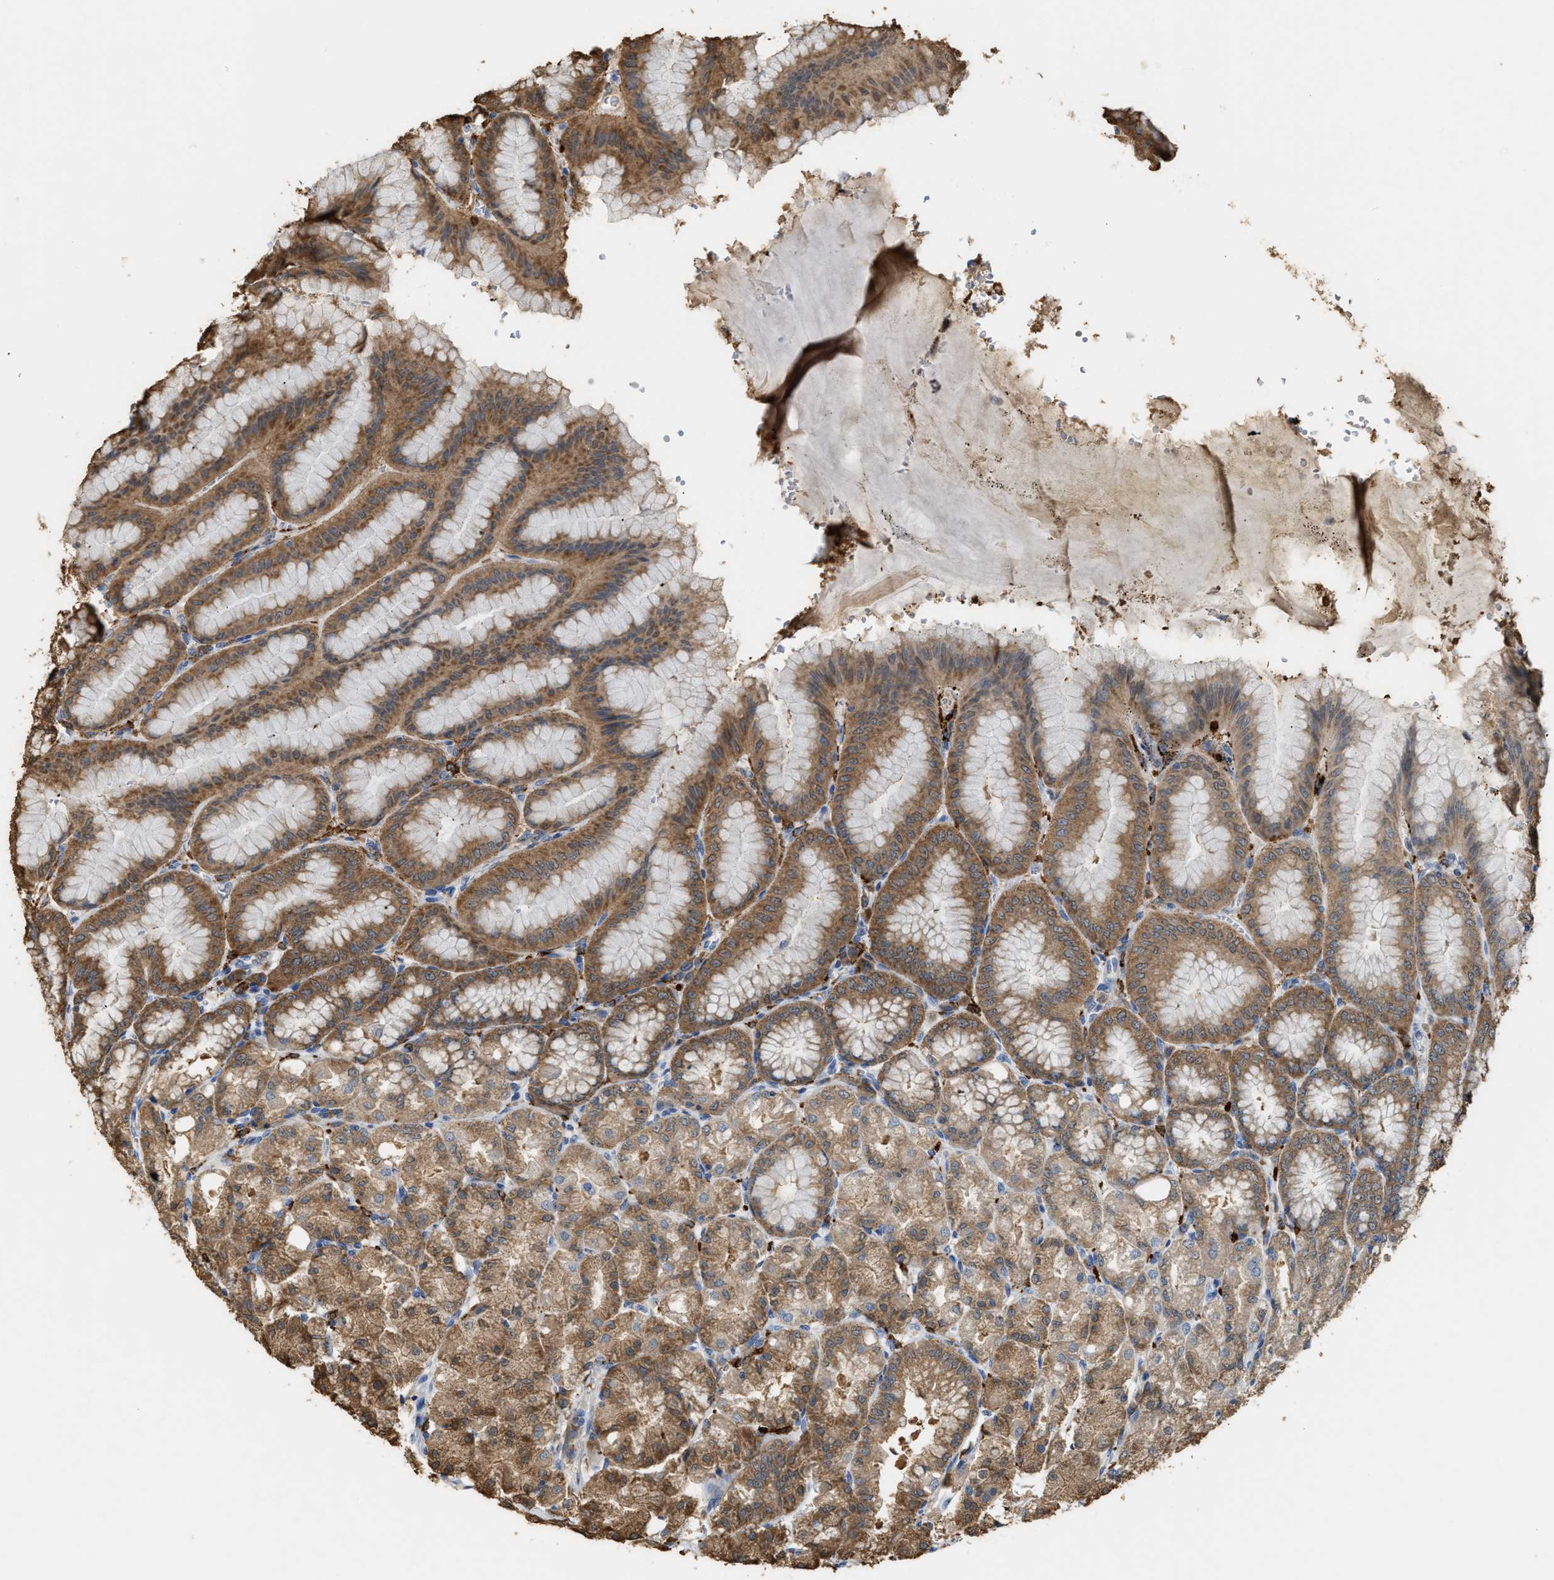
{"staining": {"intensity": "moderate", "quantity": ">75%", "location": "cytoplasmic/membranous"}, "tissue": "stomach", "cell_type": "Glandular cells", "image_type": "normal", "snomed": [{"axis": "morphology", "description": "Normal tissue, NOS"}, {"axis": "topography", "description": "Stomach, lower"}], "caption": "Protein expression by immunohistochemistry (IHC) exhibits moderate cytoplasmic/membranous staining in about >75% of glandular cells in unremarkable stomach.", "gene": "GCN1", "patient": {"sex": "male", "age": 71}}